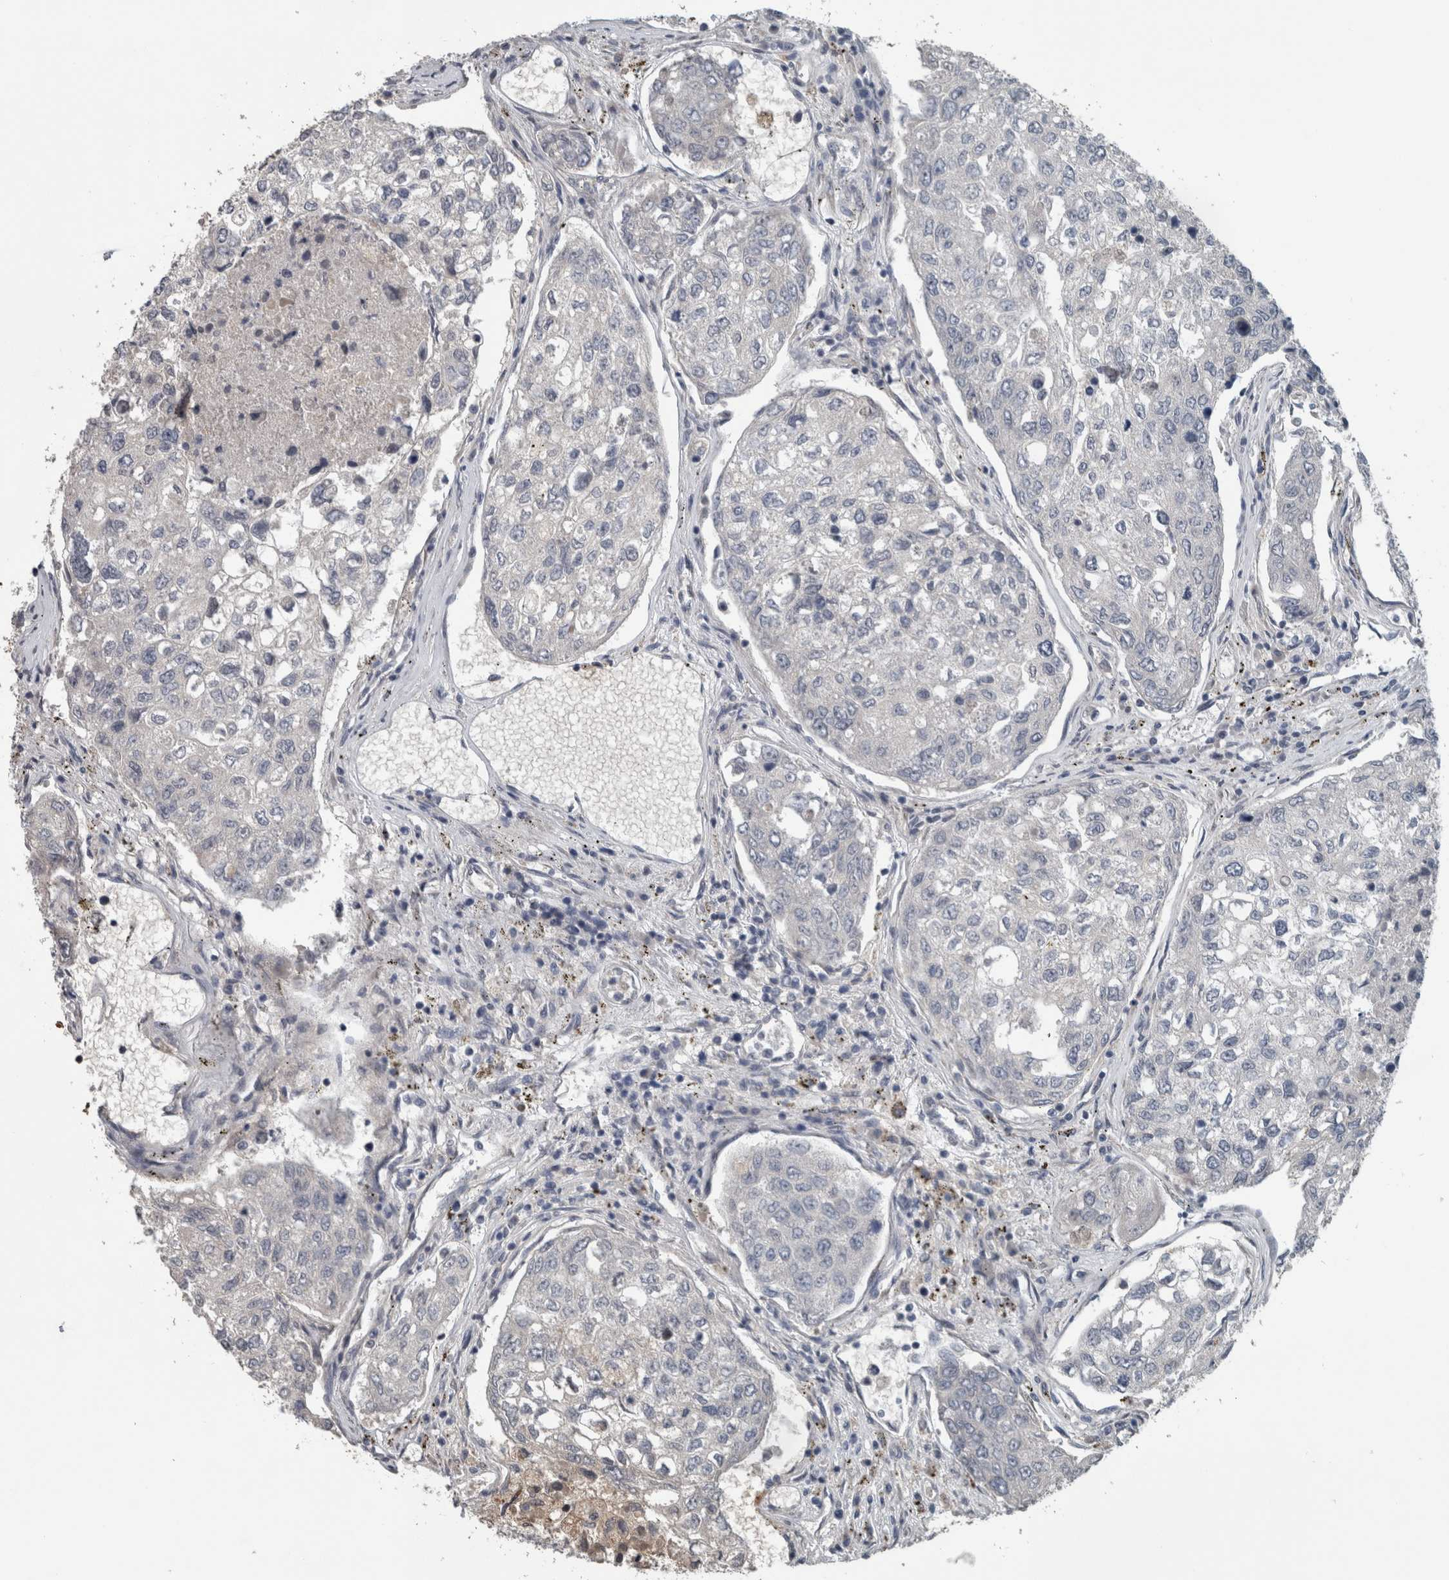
{"staining": {"intensity": "negative", "quantity": "none", "location": "none"}, "tissue": "urothelial cancer", "cell_type": "Tumor cells", "image_type": "cancer", "snomed": [{"axis": "morphology", "description": "Urothelial carcinoma, High grade"}, {"axis": "topography", "description": "Lymph node"}, {"axis": "topography", "description": "Urinary bladder"}], "caption": "Human high-grade urothelial carcinoma stained for a protein using immunohistochemistry (IHC) reveals no positivity in tumor cells.", "gene": "SH3GL2", "patient": {"sex": "male", "age": 51}}